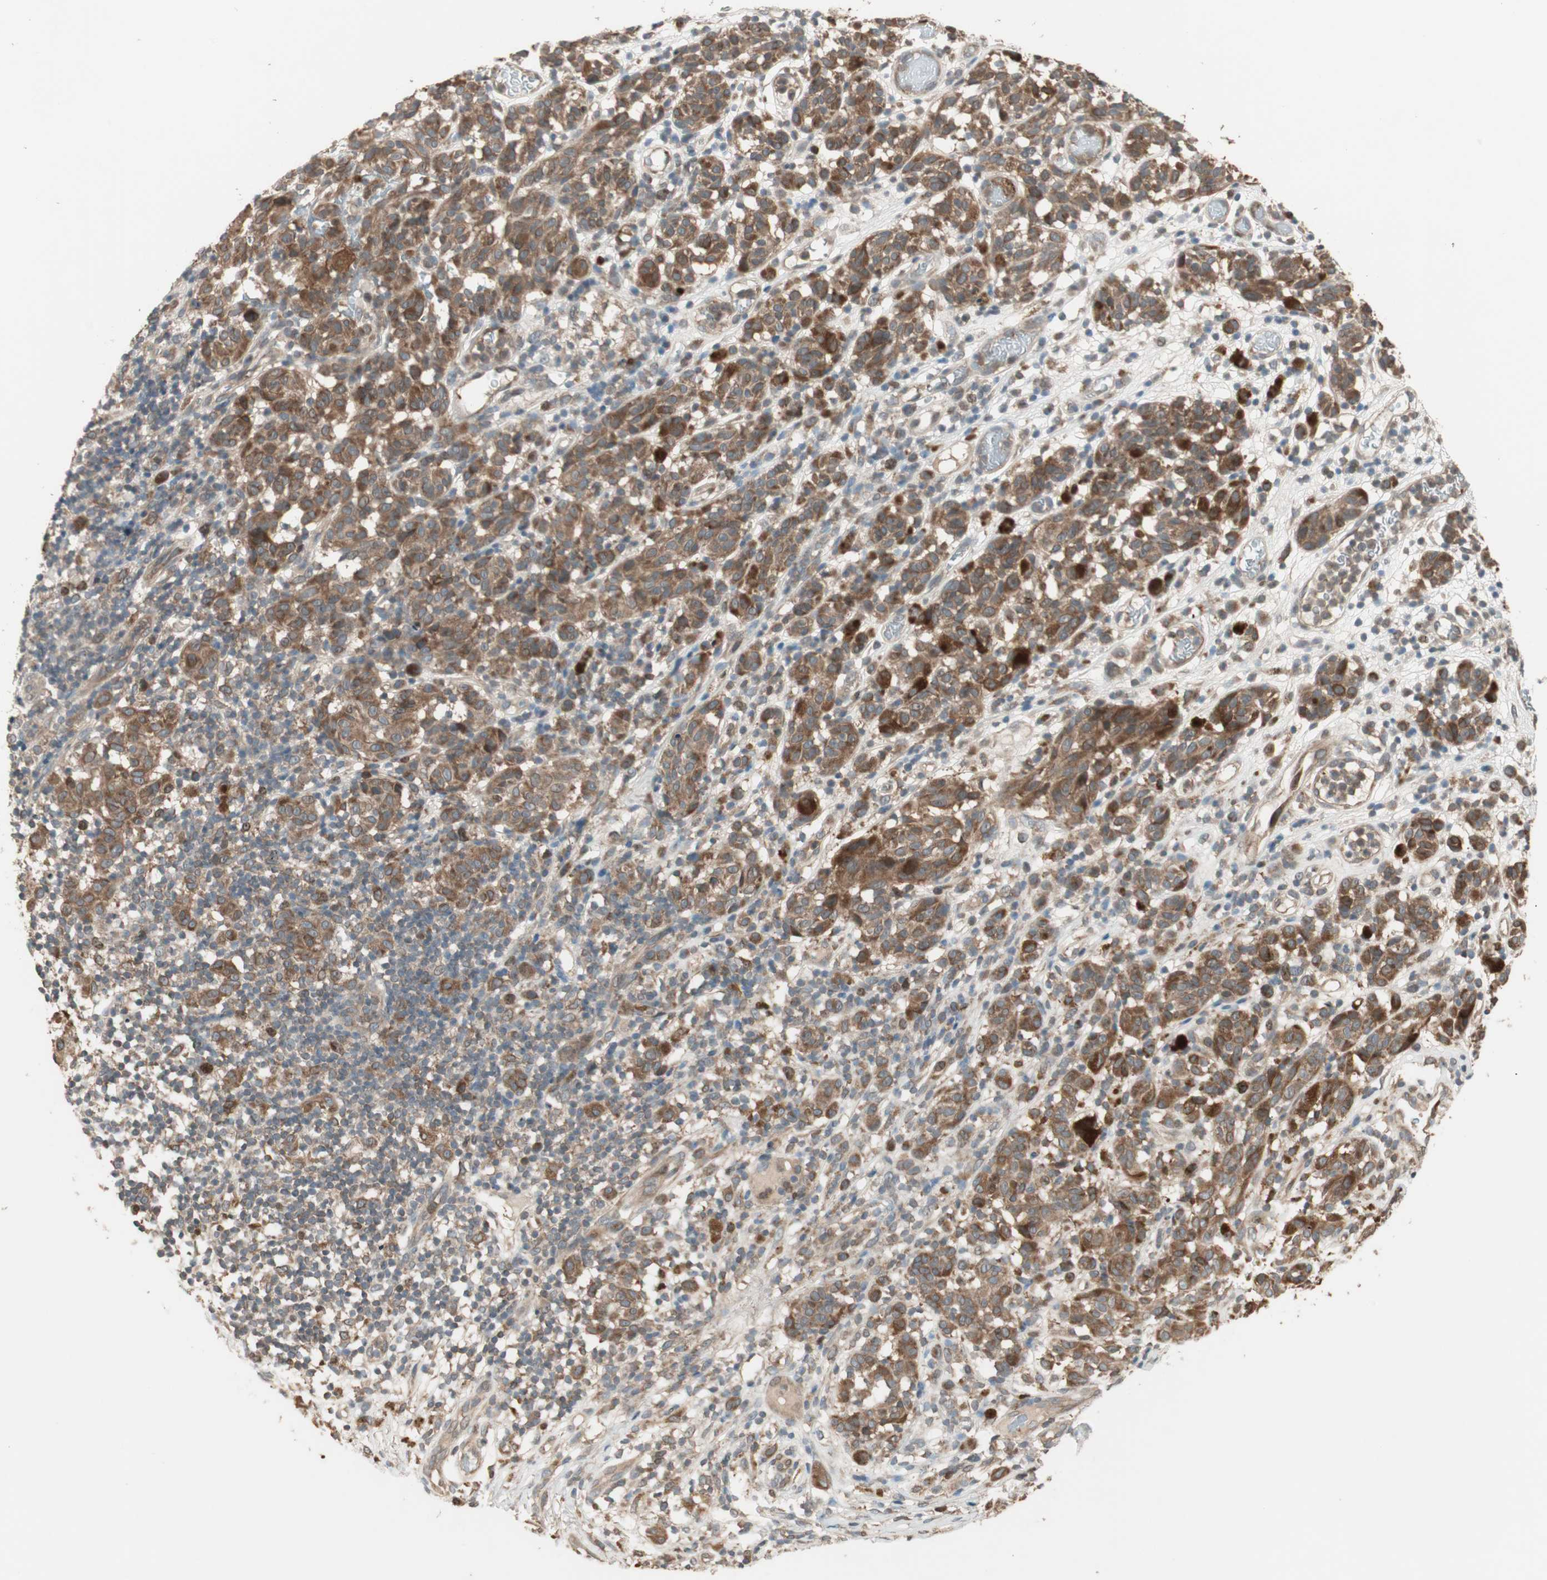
{"staining": {"intensity": "moderate", "quantity": ">75%", "location": "cytoplasmic/membranous"}, "tissue": "melanoma", "cell_type": "Tumor cells", "image_type": "cancer", "snomed": [{"axis": "morphology", "description": "Malignant melanoma, NOS"}, {"axis": "topography", "description": "Skin"}], "caption": "Human malignant melanoma stained with a protein marker demonstrates moderate staining in tumor cells.", "gene": "ATP6AP2", "patient": {"sex": "female", "age": 46}}